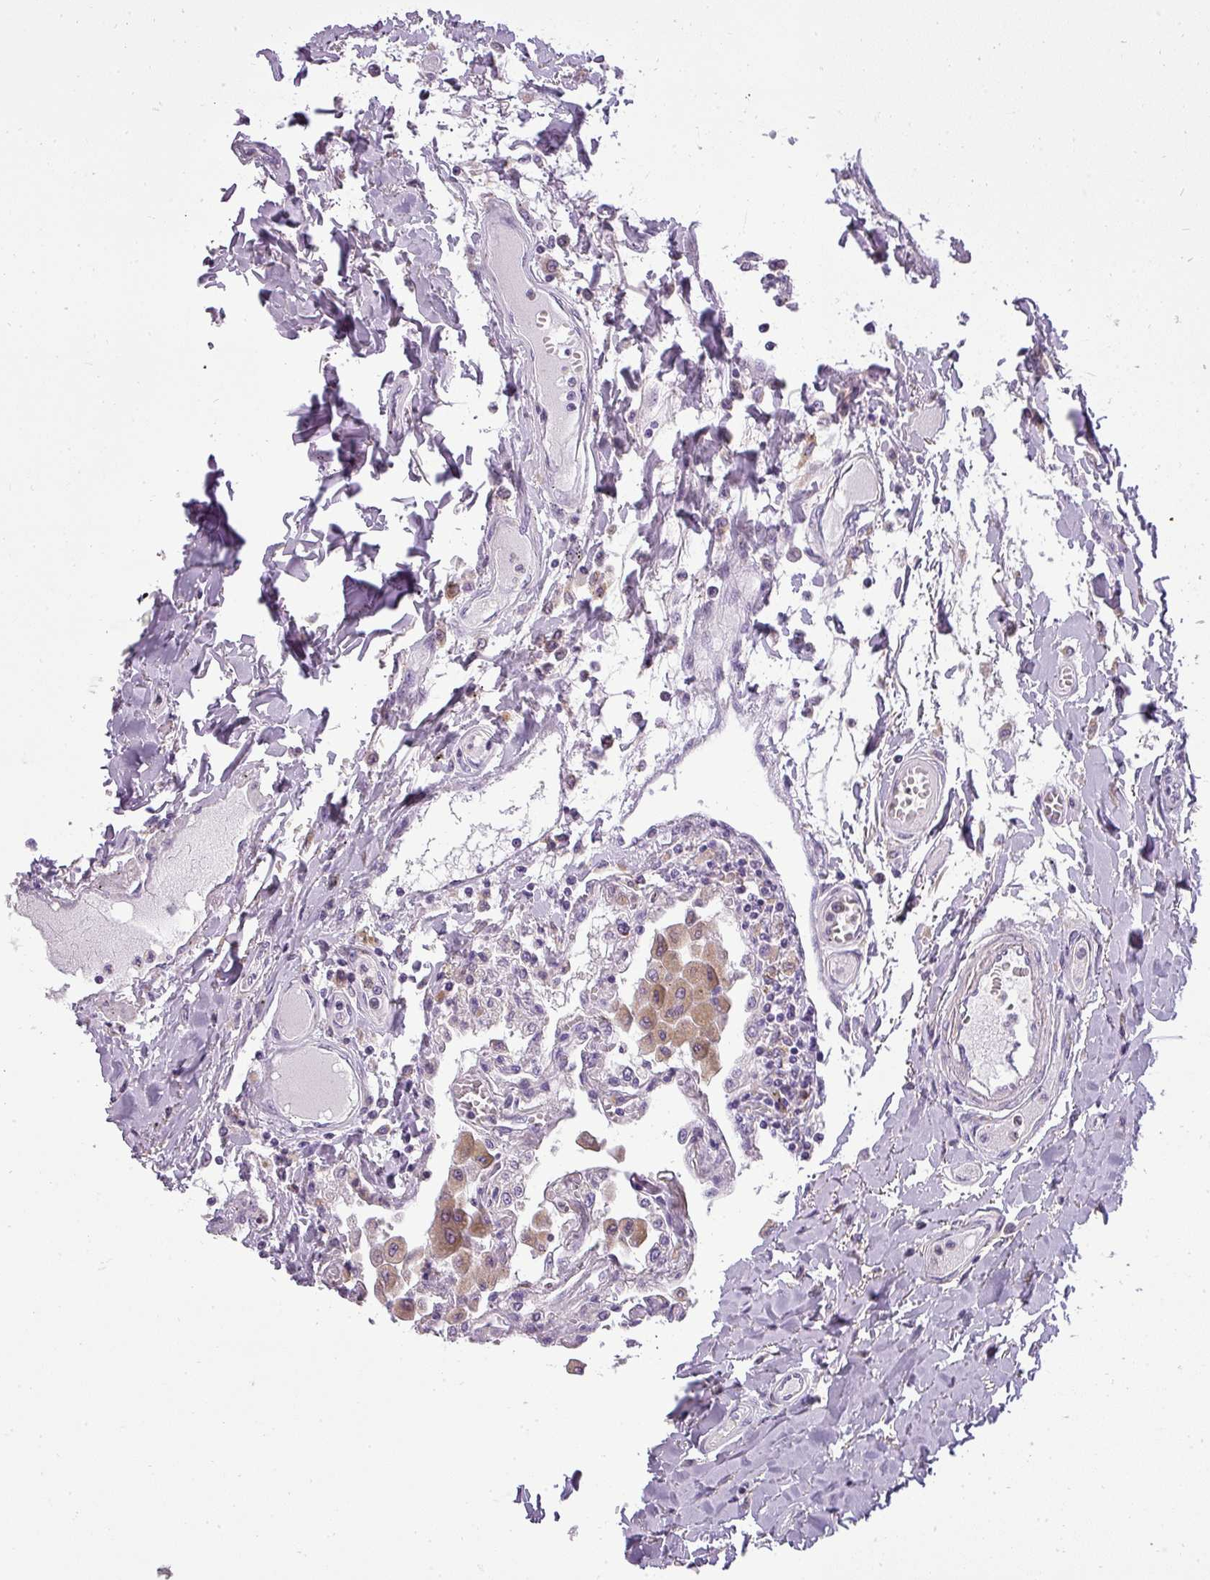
{"staining": {"intensity": "negative", "quantity": "none", "location": "none"}, "tissue": "lung", "cell_type": "Alveolar cells", "image_type": "normal", "snomed": [{"axis": "morphology", "description": "Normal tissue, NOS"}, {"axis": "topography", "description": "Bronchus"}, {"axis": "topography", "description": "Lung"}], "caption": "The photomicrograph displays no staining of alveolar cells in benign lung.", "gene": "ATP6V1D", "patient": {"sex": "female", "age": 49}}